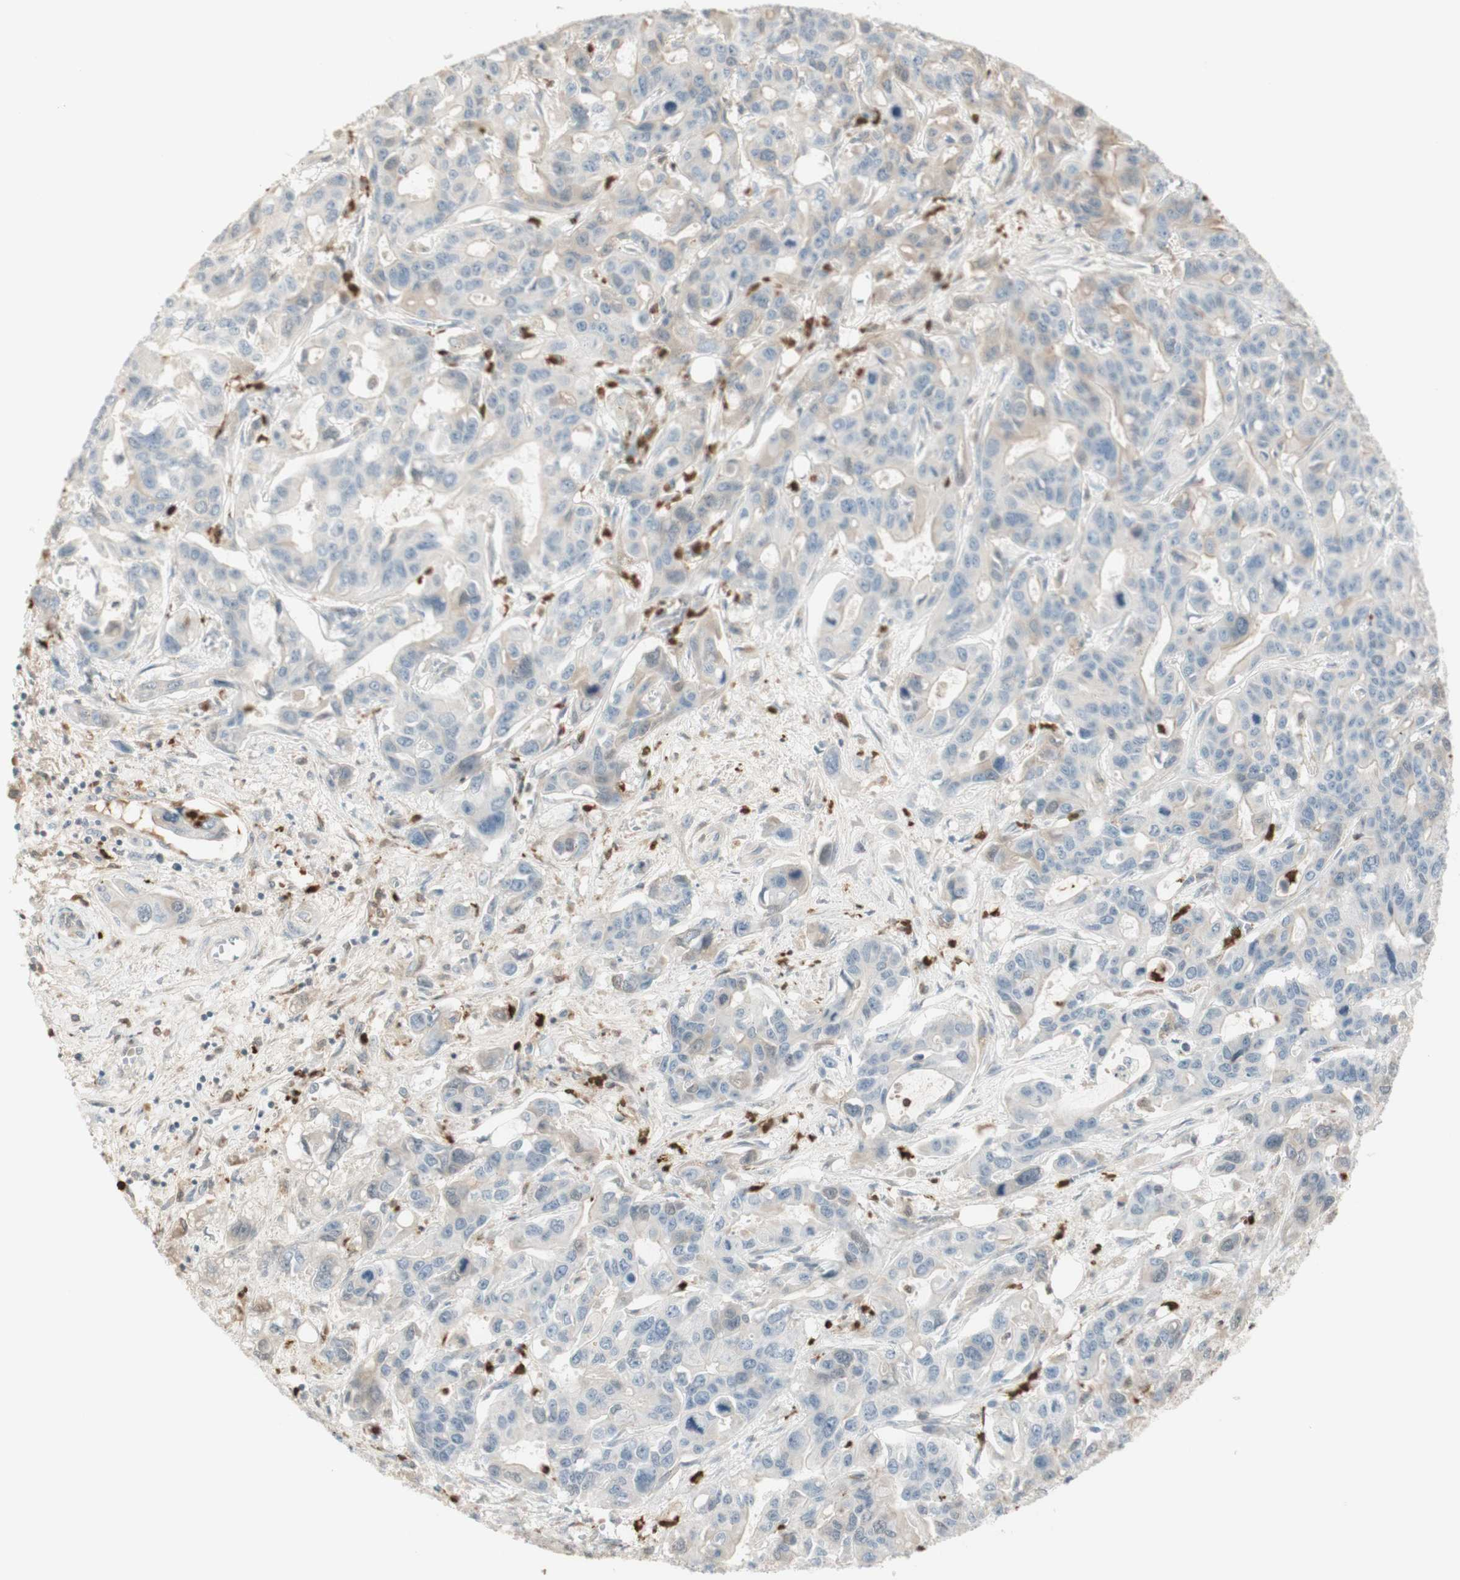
{"staining": {"intensity": "weak", "quantity": "<25%", "location": "cytoplasmic/membranous"}, "tissue": "liver cancer", "cell_type": "Tumor cells", "image_type": "cancer", "snomed": [{"axis": "morphology", "description": "Cholangiocarcinoma"}, {"axis": "topography", "description": "Liver"}], "caption": "Photomicrograph shows no significant protein positivity in tumor cells of liver cholangiocarcinoma. (Brightfield microscopy of DAB IHC at high magnification).", "gene": "NID1", "patient": {"sex": "female", "age": 65}}